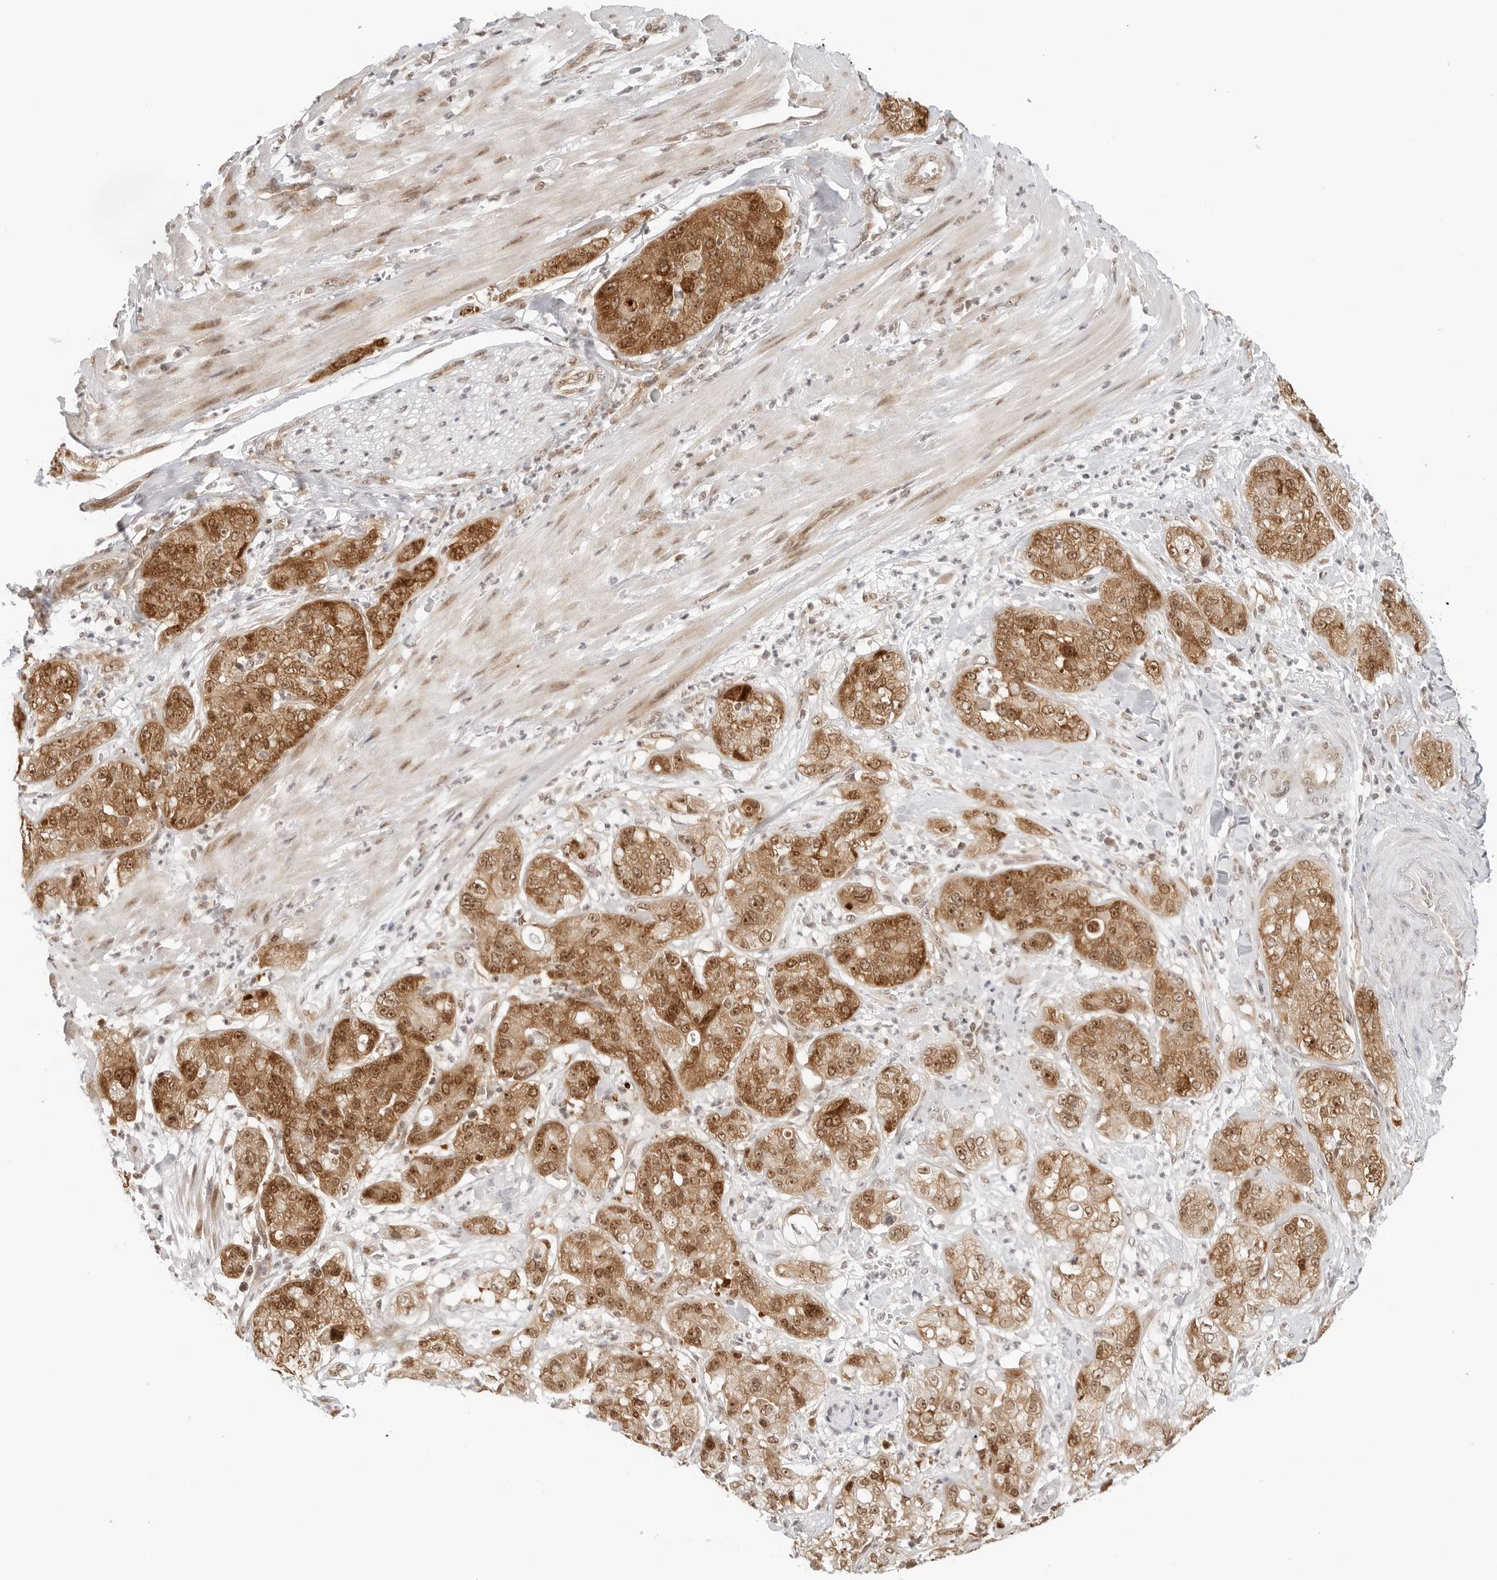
{"staining": {"intensity": "strong", "quantity": ">75%", "location": "cytoplasmic/membranous,nuclear"}, "tissue": "pancreatic cancer", "cell_type": "Tumor cells", "image_type": "cancer", "snomed": [{"axis": "morphology", "description": "Adenocarcinoma, NOS"}, {"axis": "topography", "description": "Pancreas"}], "caption": "About >75% of tumor cells in human pancreatic adenocarcinoma exhibit strong cytoplasmic/membranous and nuclear protein staining as visualized by brown immunohistochemical staining.", "gene": "METAP1", "patient": {"sex": "female", "age": 78}}